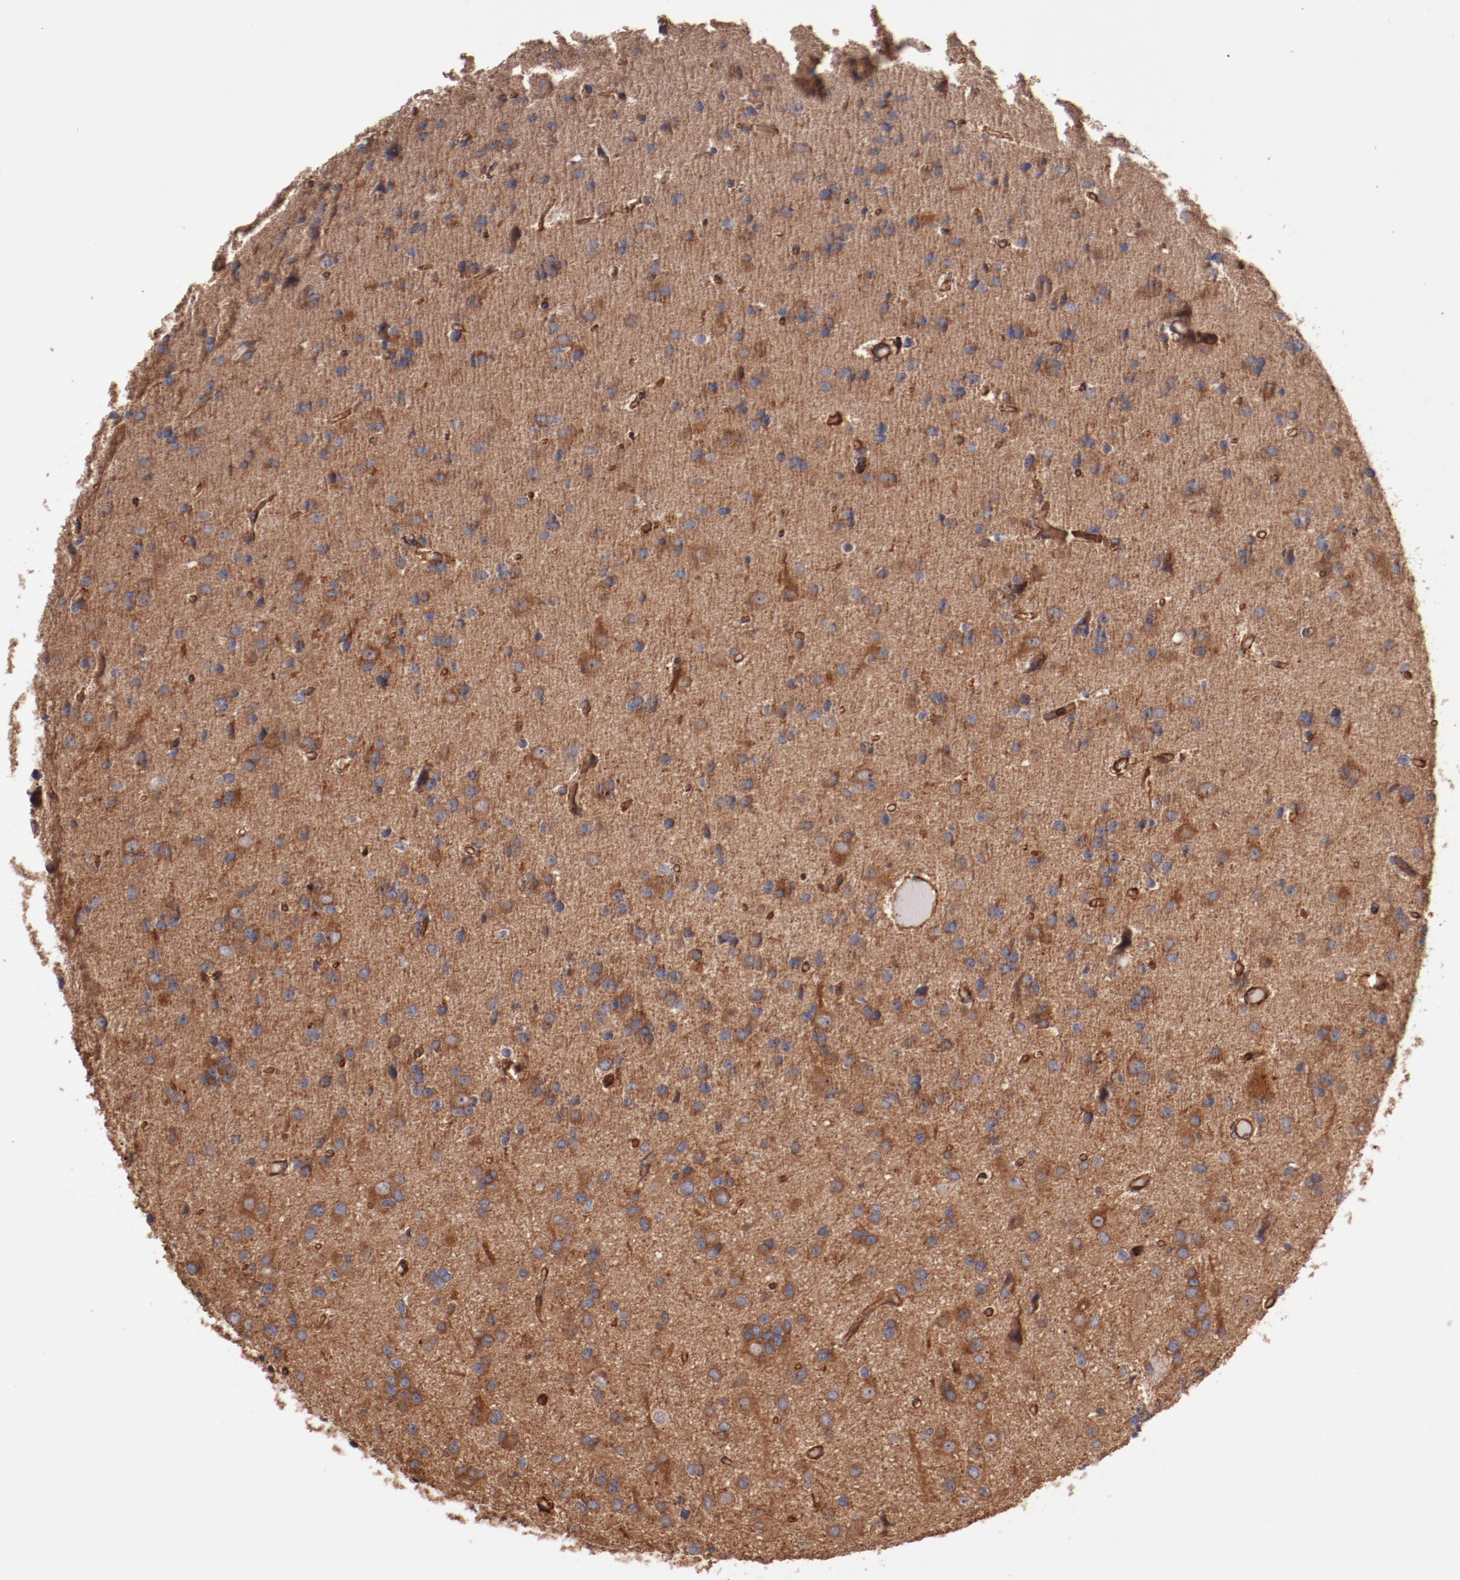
{"staining": {"intensity": "strong", "quantity": ">75%", "location": "cytoplasmic/membranous"}, "tissue": "glioma", "cell_type": "Tumor cells", "image_type": "cancer", "snomed": [{"axis": "morphology", "description": "Glioma, malignant, Low grade"}, {"axis": "topography", "description": "Brain"}], "caption": "Glioma was stained to show a protein in brown. There is high levels of strong cytoplasmic/membranous expression in about >75% of tumor cells.", "gene": "TMOD3", "patient": {"sex": "male", "age": 42}}